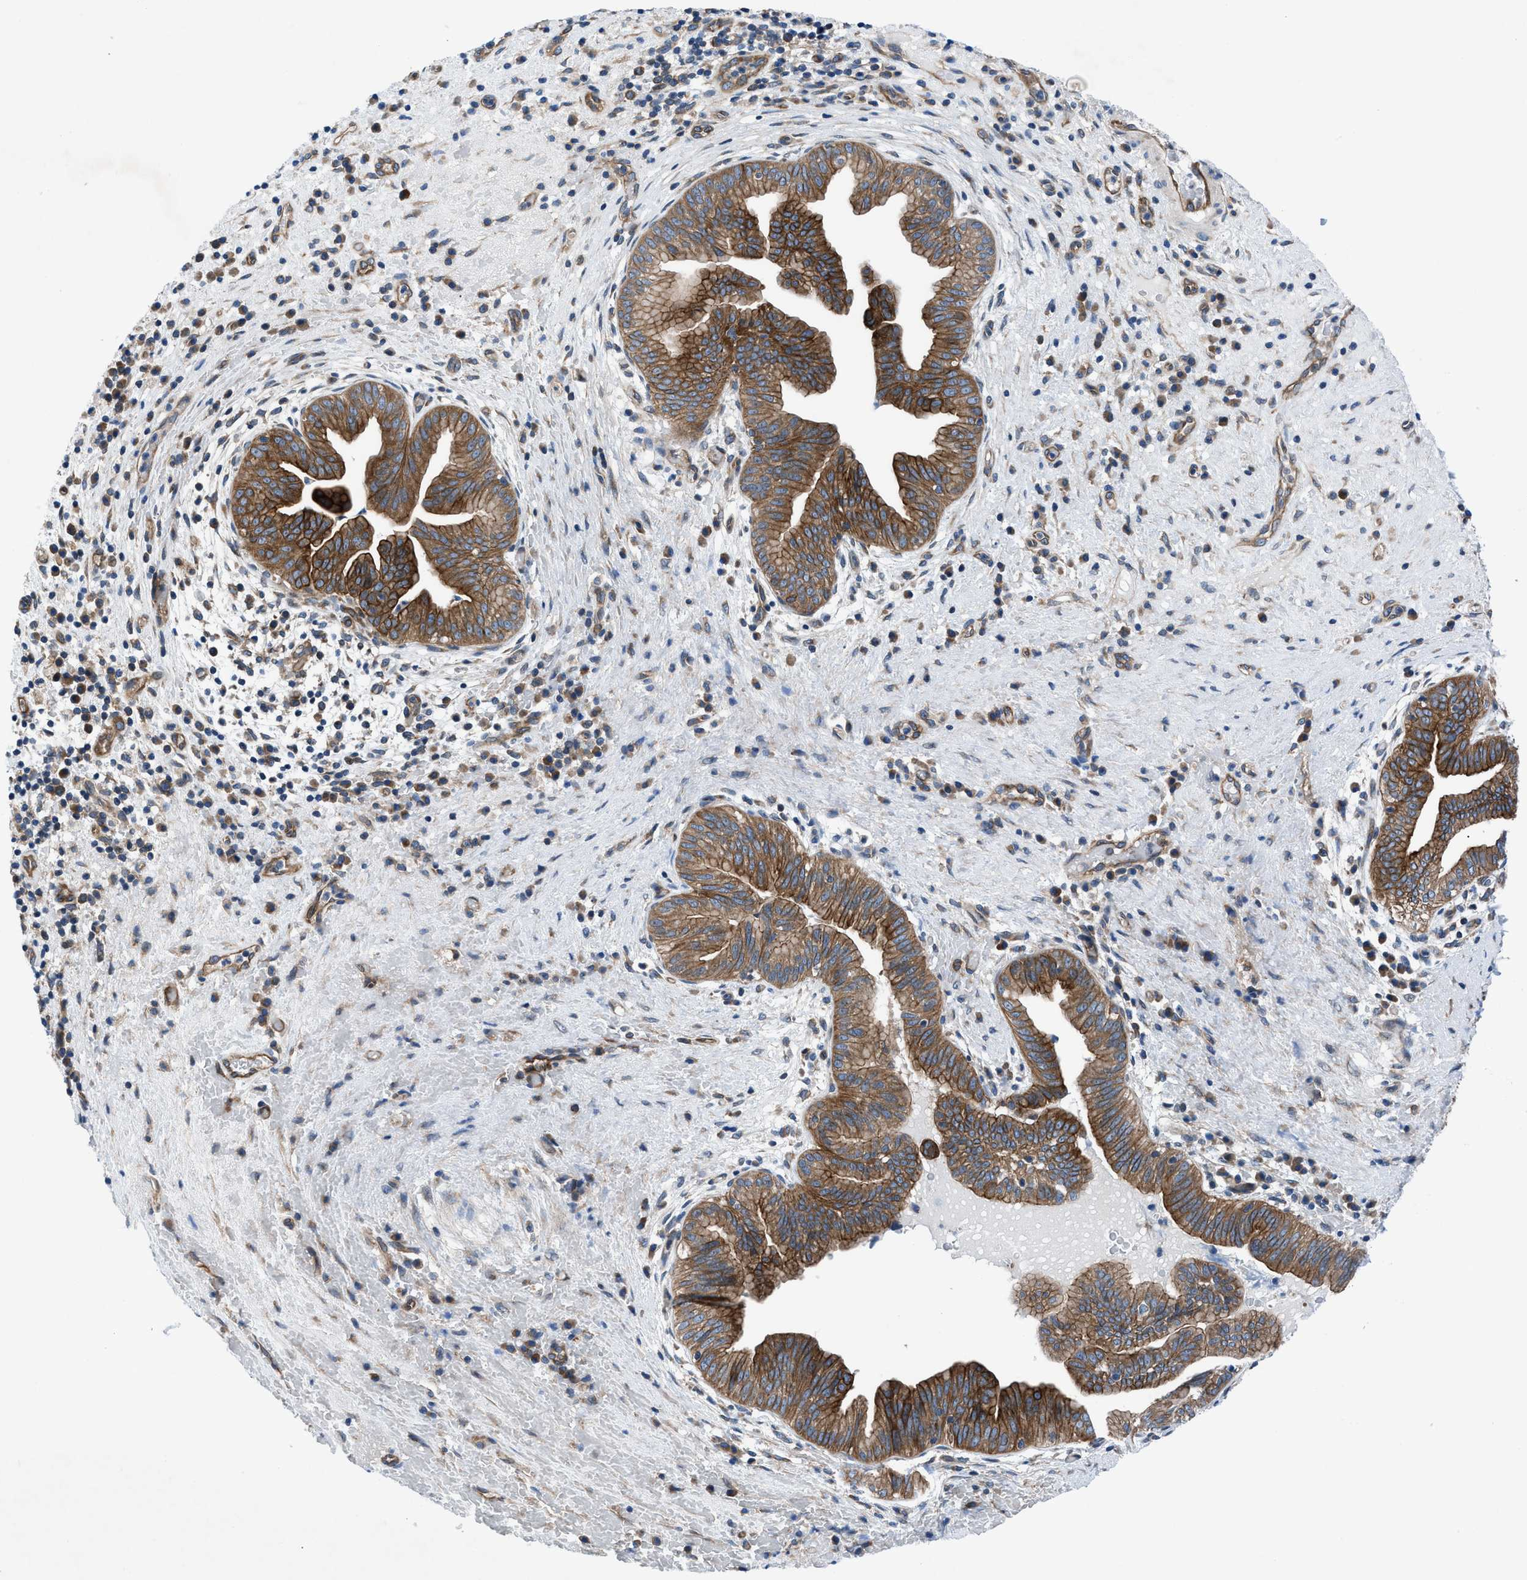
{"staining": {"intensity": "strong", "quantity": ">75%", "location": "cytoplasmic/membranous"}, "tissue": "liver cancer", "cell_type": "Tumor cells", "image_type": "cancer", "snomed": [{"axis": "morphology", "description": "Cholangiocarcinoma"}, {"axis": "topography", "description": "Liver"}], "caption": "Tumor cells demonstrate high levels of strong cytoplasmic/membranous positivity in approximately >75% of cells in liver cancer.", "gene": "TRIP4", "patient": {"sex": "female", "age": 38}}